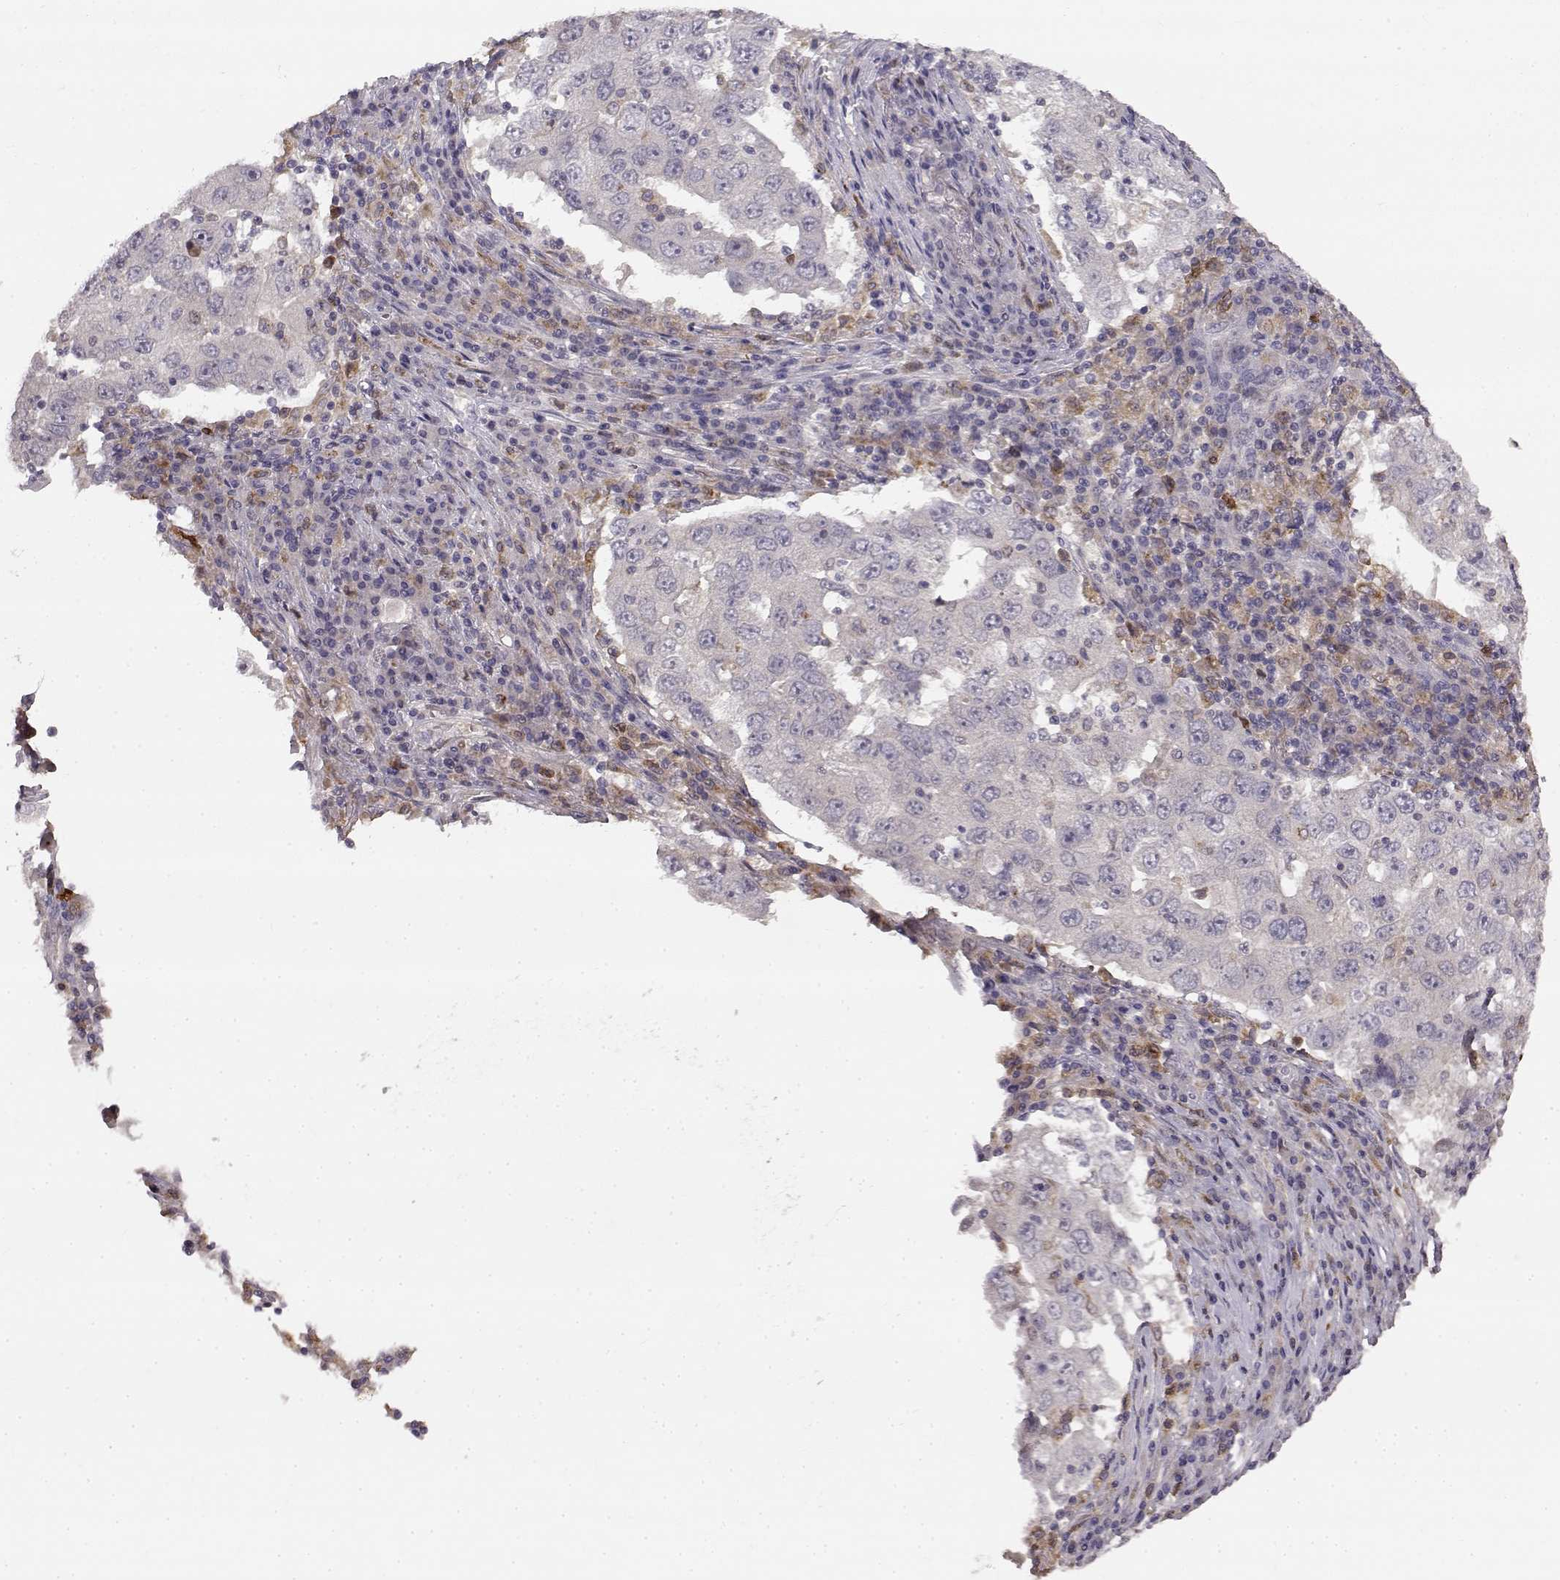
{"staining": {"intensity": "negative", "quantity": "none", "location": "none"}, "tissue": "lung cancer", "cell_type": "Tumor cells", "image_type": "cancer", "snomed": [{"axis": "morphology", "description": "Adenocarcinoma, NOS"}, {"axis": "topography", "description": "Lung"}], "caption": "The IHC micrograph has no significant expression in tumor cells of adenocarcinoma (lung) tissue.", "gene": "SPAG17", "patient": {"sex": "male", "age": 73}}